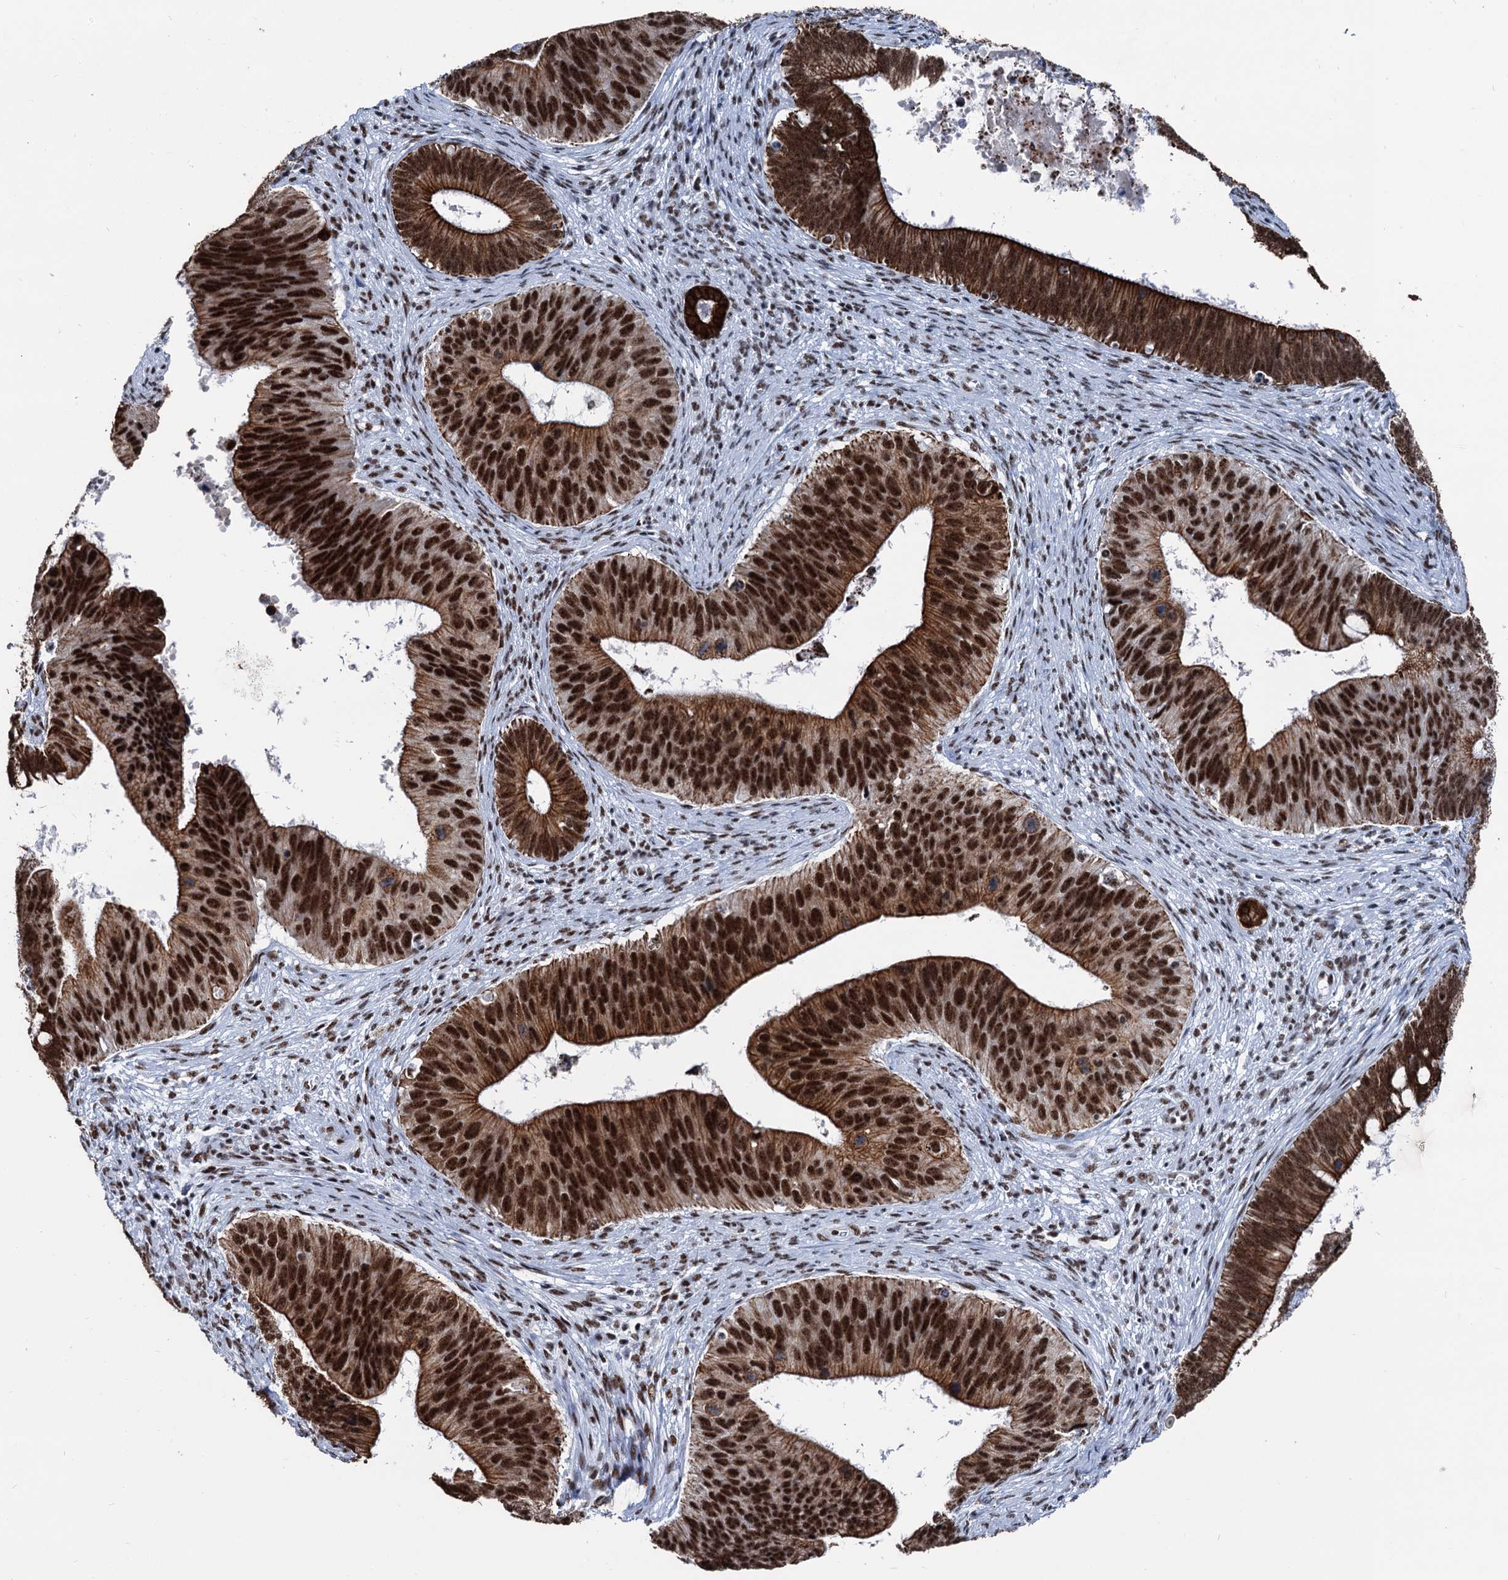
{"staining": {"intensity": "strong", "quantity": ">75%", "location": "cytoplasmic/membranous,nuclear"}, "tissue": "cervical cancer", "cell_type": "Tumor cells", "image_type": "cancer", "snomed": [{"axis": "morphology", "description": "Adenocarcinoma, NOS"}, {"axis": "topography", "description": "Cervix"}], "caption": "Cervical adenocarcinoma stained with a protein marker demonstrates strong staining in tumor cells.", "gene": "DDX23", "patient": {"sex": "female", "age": 42}}